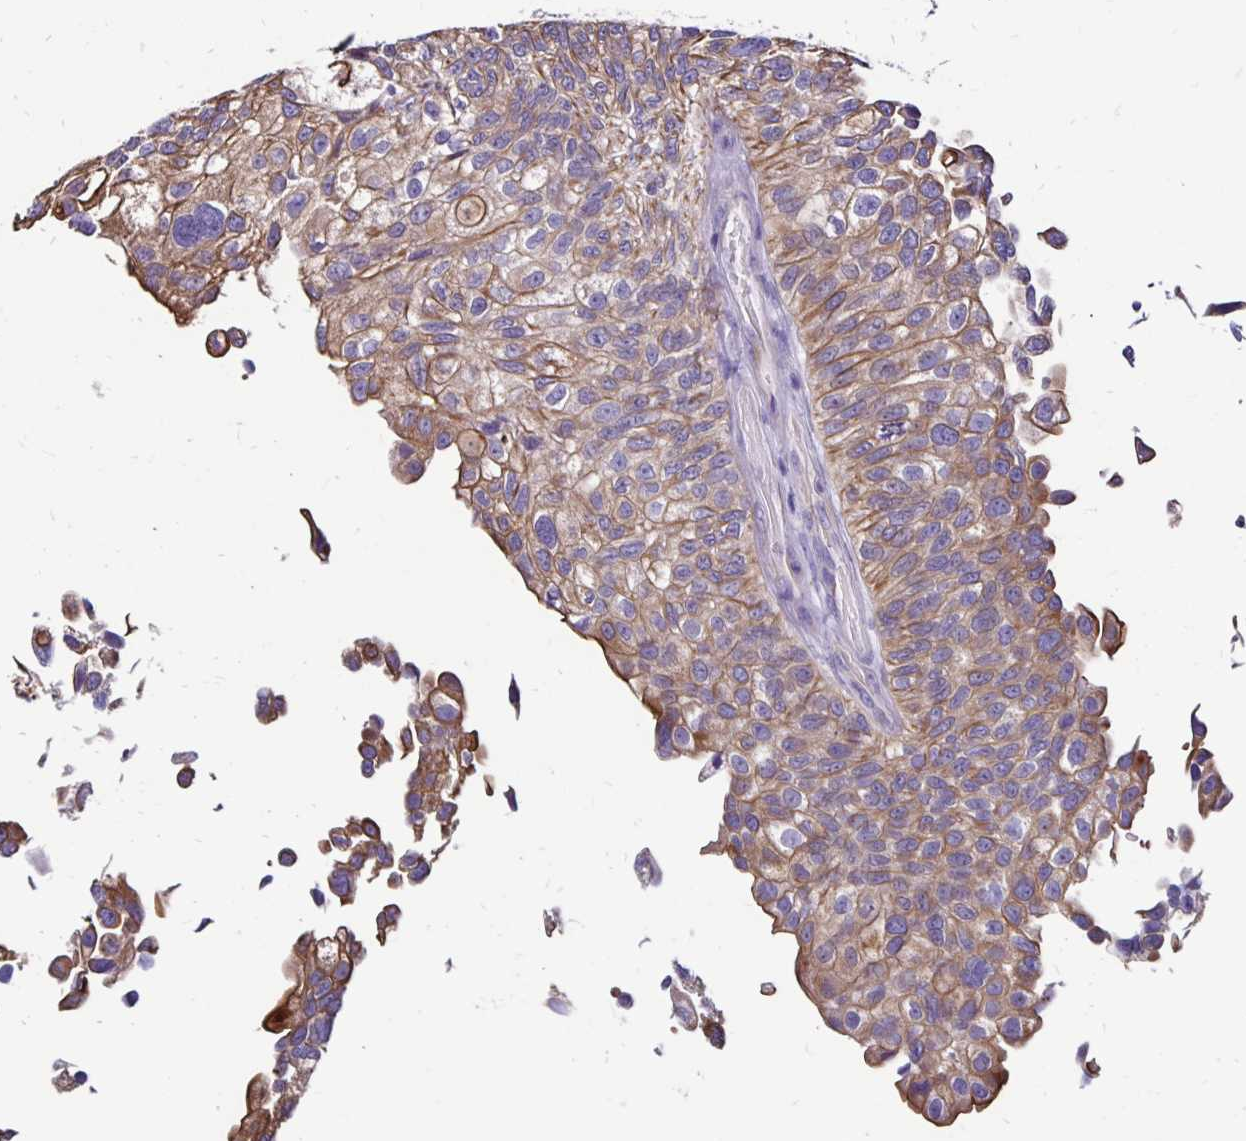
{"staining": {"intensity": "moderate", "quantity": ">75%", "location": "cytoplasmic/membranous"}, "tissue": "urothelial cancer", "cell_type": "Tumor cells", "image_type": "cancer", "snomed": [{"axis": "morphology", "description": "Urothelial carcinoma, NOS"}, {"axis": "topography", "description": "Urinary bladder"}], "caption": "This is a photomicrograph of immunohistochemistry (IHC) staining of transitional cell carcinoma, which shows moderate staining in the cytoplasmic/membranous of tumor cells.", "gene": "EVPL", "patient": {"sex": "male", "age": 87}}